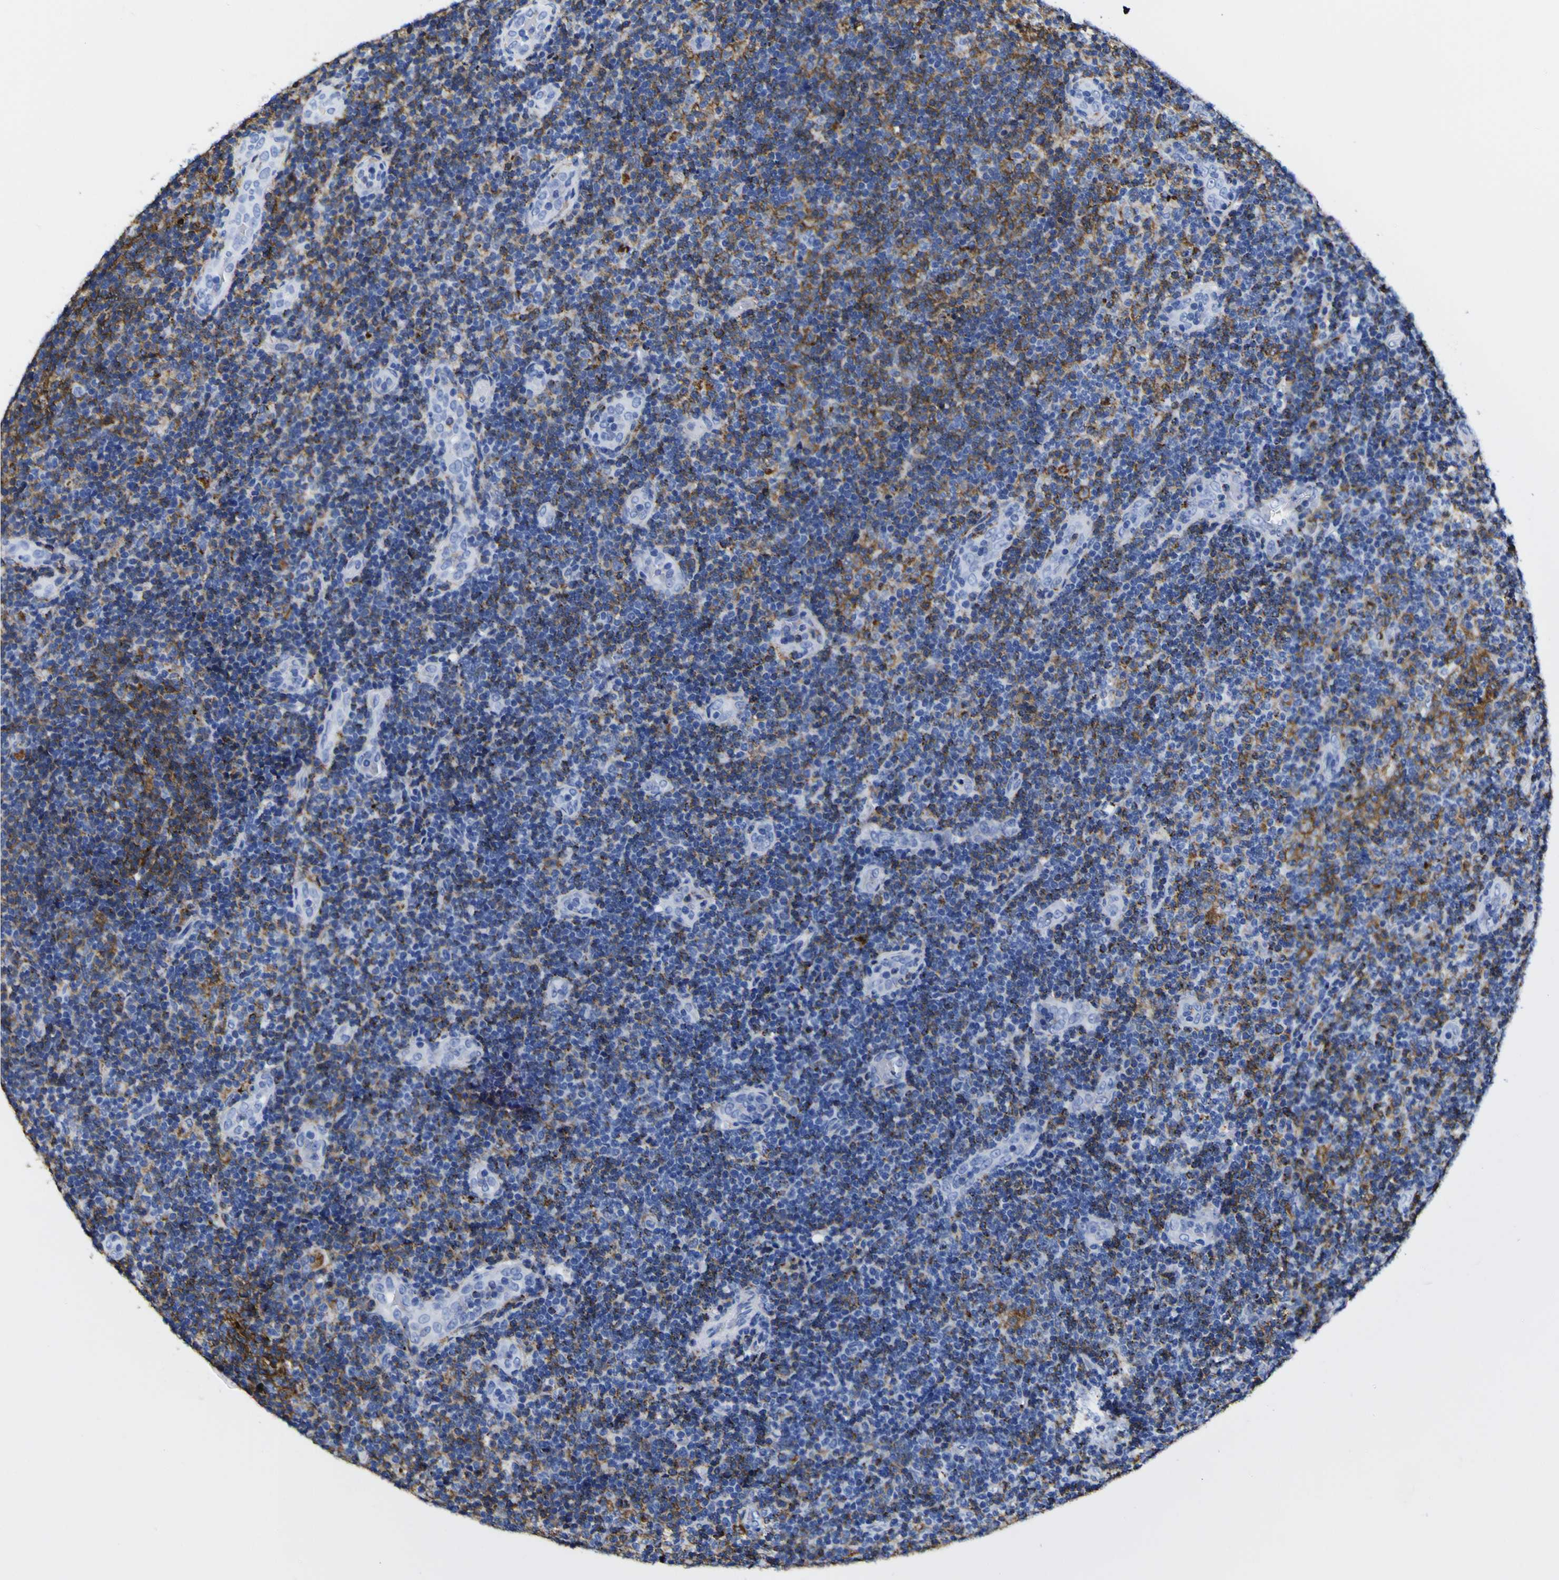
{"staining": {"intensity": "strong", "quantity": "25%-75%", "location": "cytoplasmic/membranous"}, "tissue": "lymphoma", "cell_type": "Tumor cells", "image_type": "cancer", "snomed": [{"axis": "morphology", "description": "Malignant lymphoma, non-Hodgkin's type, Low grade"}, {"axis": "topography", "description": "Lymph node"}], "caption": "About 25%-75% of tumor cells in low-grade malignant lymphoma, non-Hodgkin's type show strong cytoplasmic/membranous protein positivity as visualized by brown immunohistochemical staining.", "gene": "HLA-DQA1", "patient": {"sex": "male", "age": 83}}